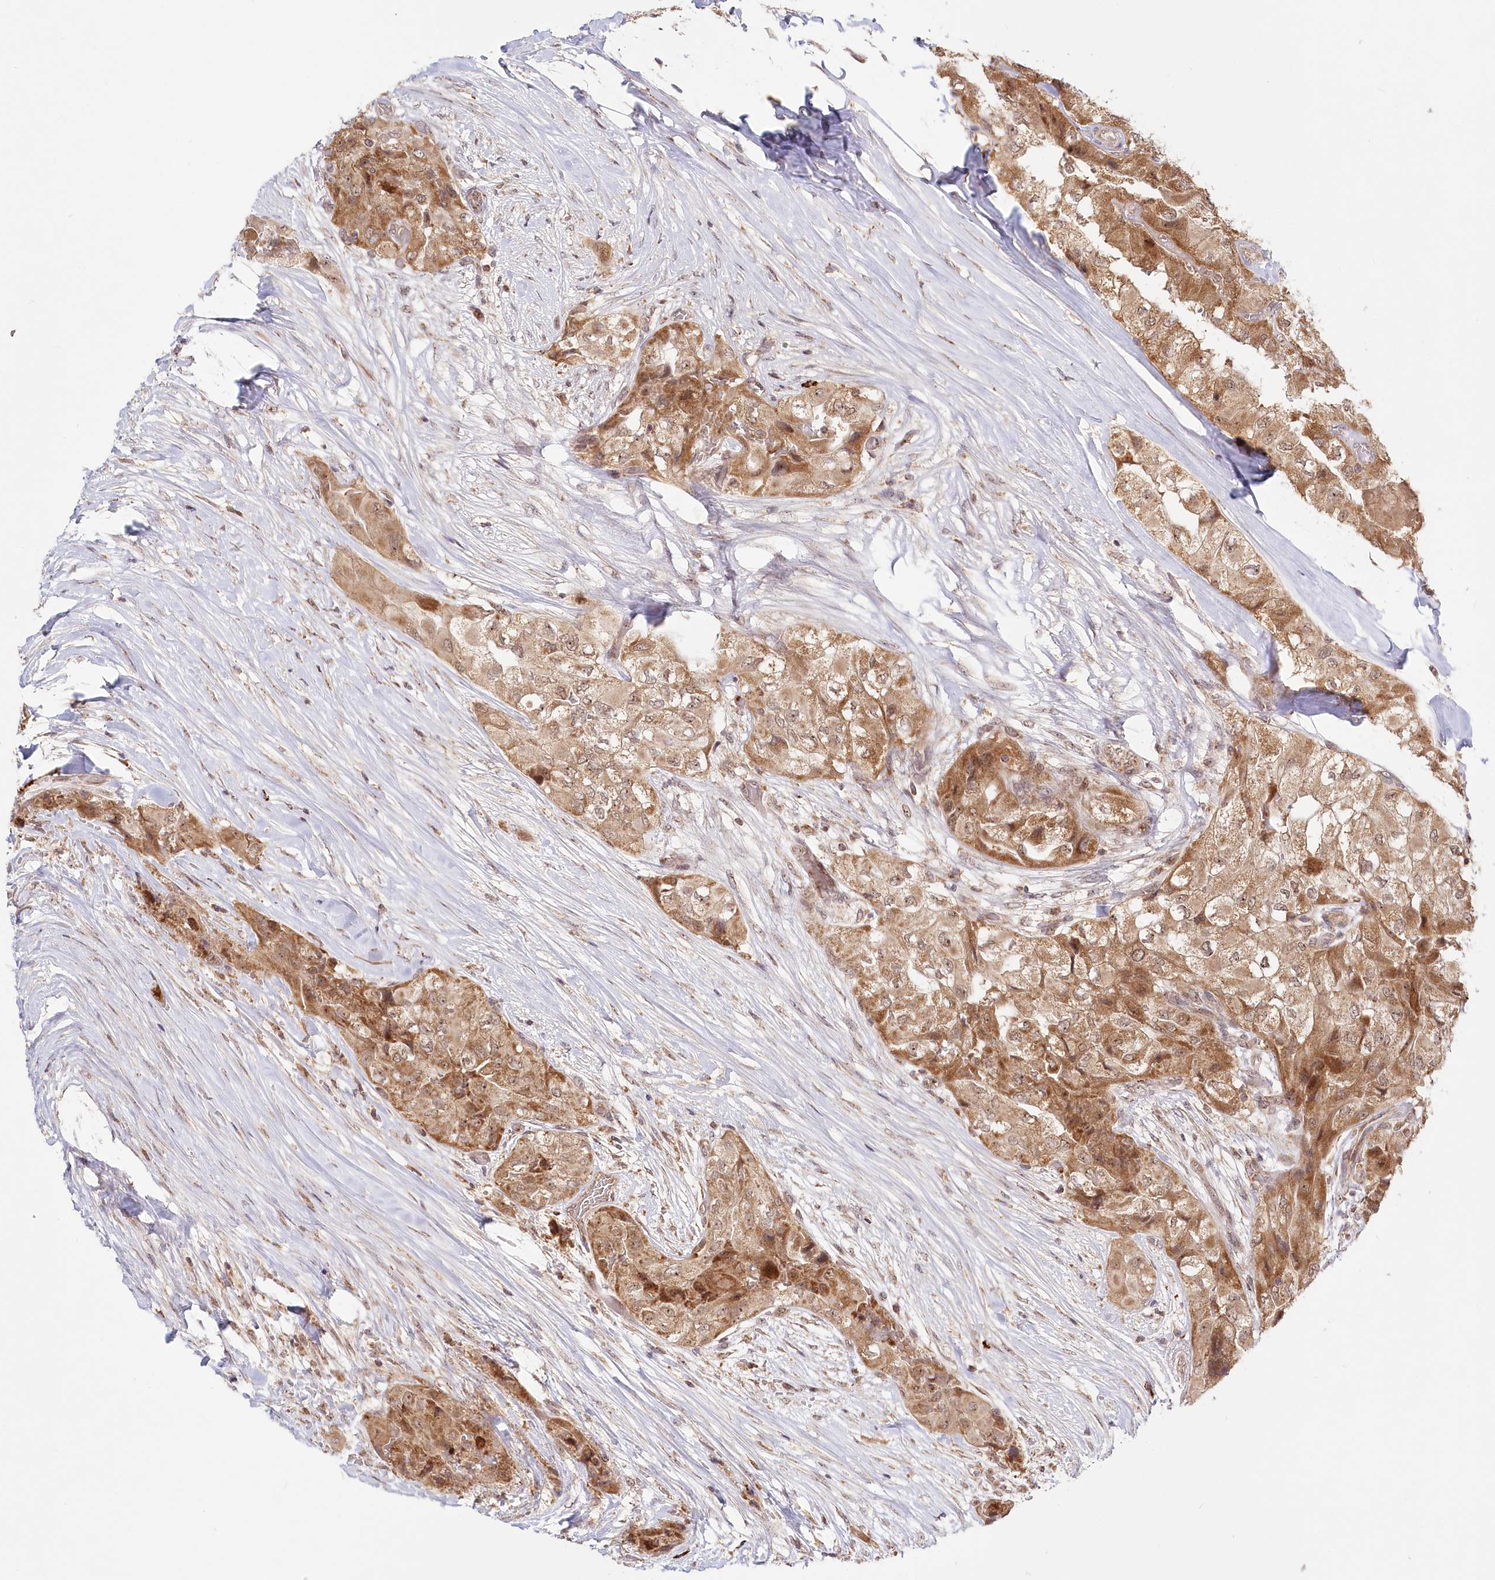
{"staining": {"intensity": "moderate", "quantity": ">75%", "location": "cytoplasmic/membranous"}, "tissue": "thyroid cancer", "cell_type": "Tumor cells", "image_type": "cancer", "snomed": [{"axis": "morphology", "description": "Papillary adenocarcinoma, NOS"}, {"axis": "topography", "description": "Thyroid gland"}], "caption": "Human papillary adenocarcinoma (thyroid) stained with a brown dye shows moderate cytoplasmic/membranous positive expression in approximately >75% of tumor cells.", "gene": "RTN4IP1", "patient": {"sex": "female", "age": 59}}